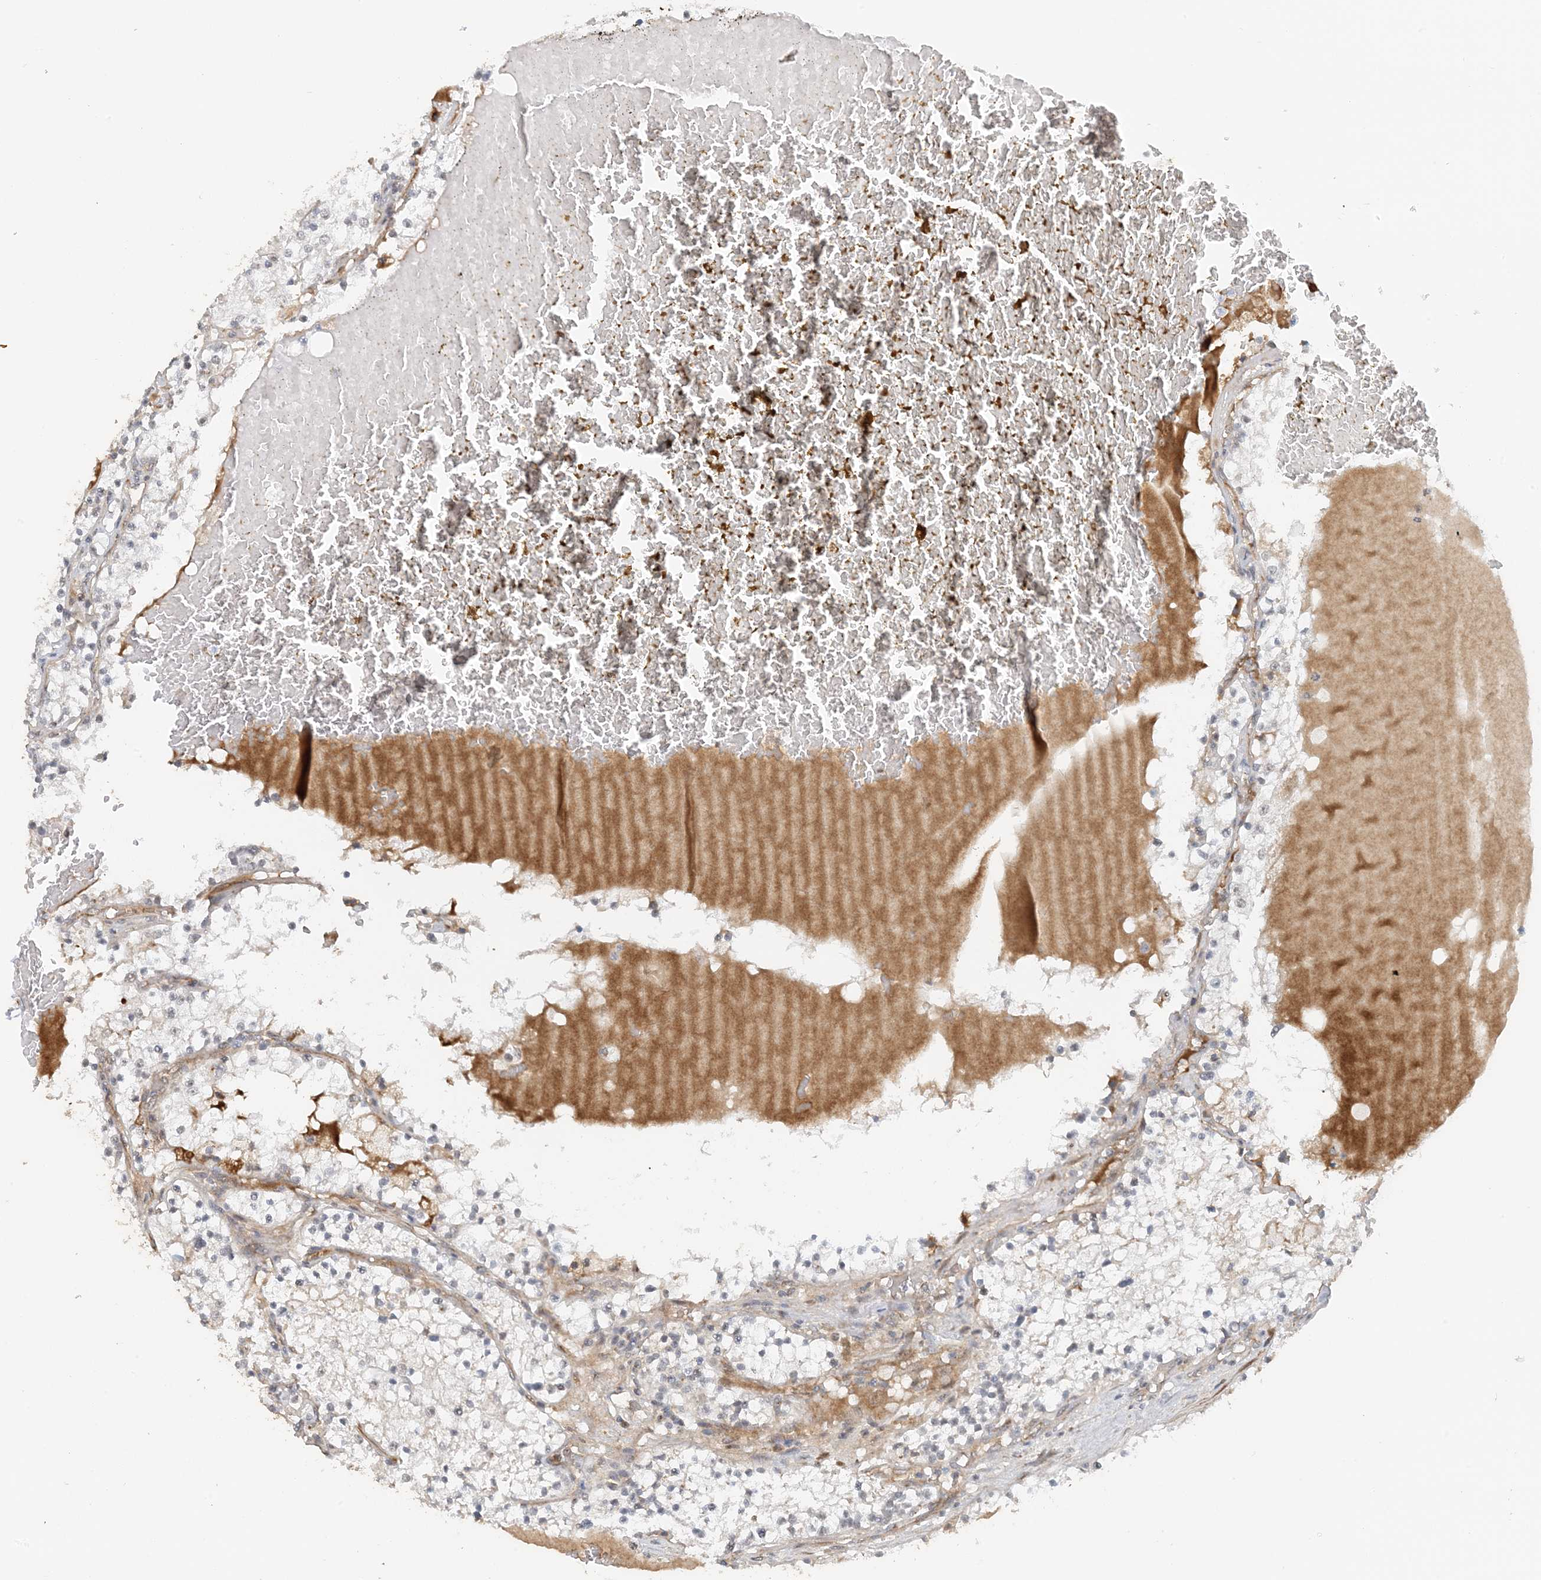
{"staining": {"intensity": "negative", "quantity": "none", "location": "none"}, "tissue": "renal cancer", "cell_type": "Tumor cells", "image_type": "cancer", "snomed": [{"axis": "morphology", "description": "Normal tissue, NOS"}, {"axis": "morphology", "description": "Adenocarcinoma, NOS"}, {"axis": "topography", "description": "Kidney"}], "caption": "Immunohistochemistry histopathology image of neoplastic tissue: renal cancer (adenocarcinoma) stained with DAB demonstrates no significant protein expression in tumor cells.", "gene": "ZCCHC4", "patient": {"sex": "male", "age": 68}}